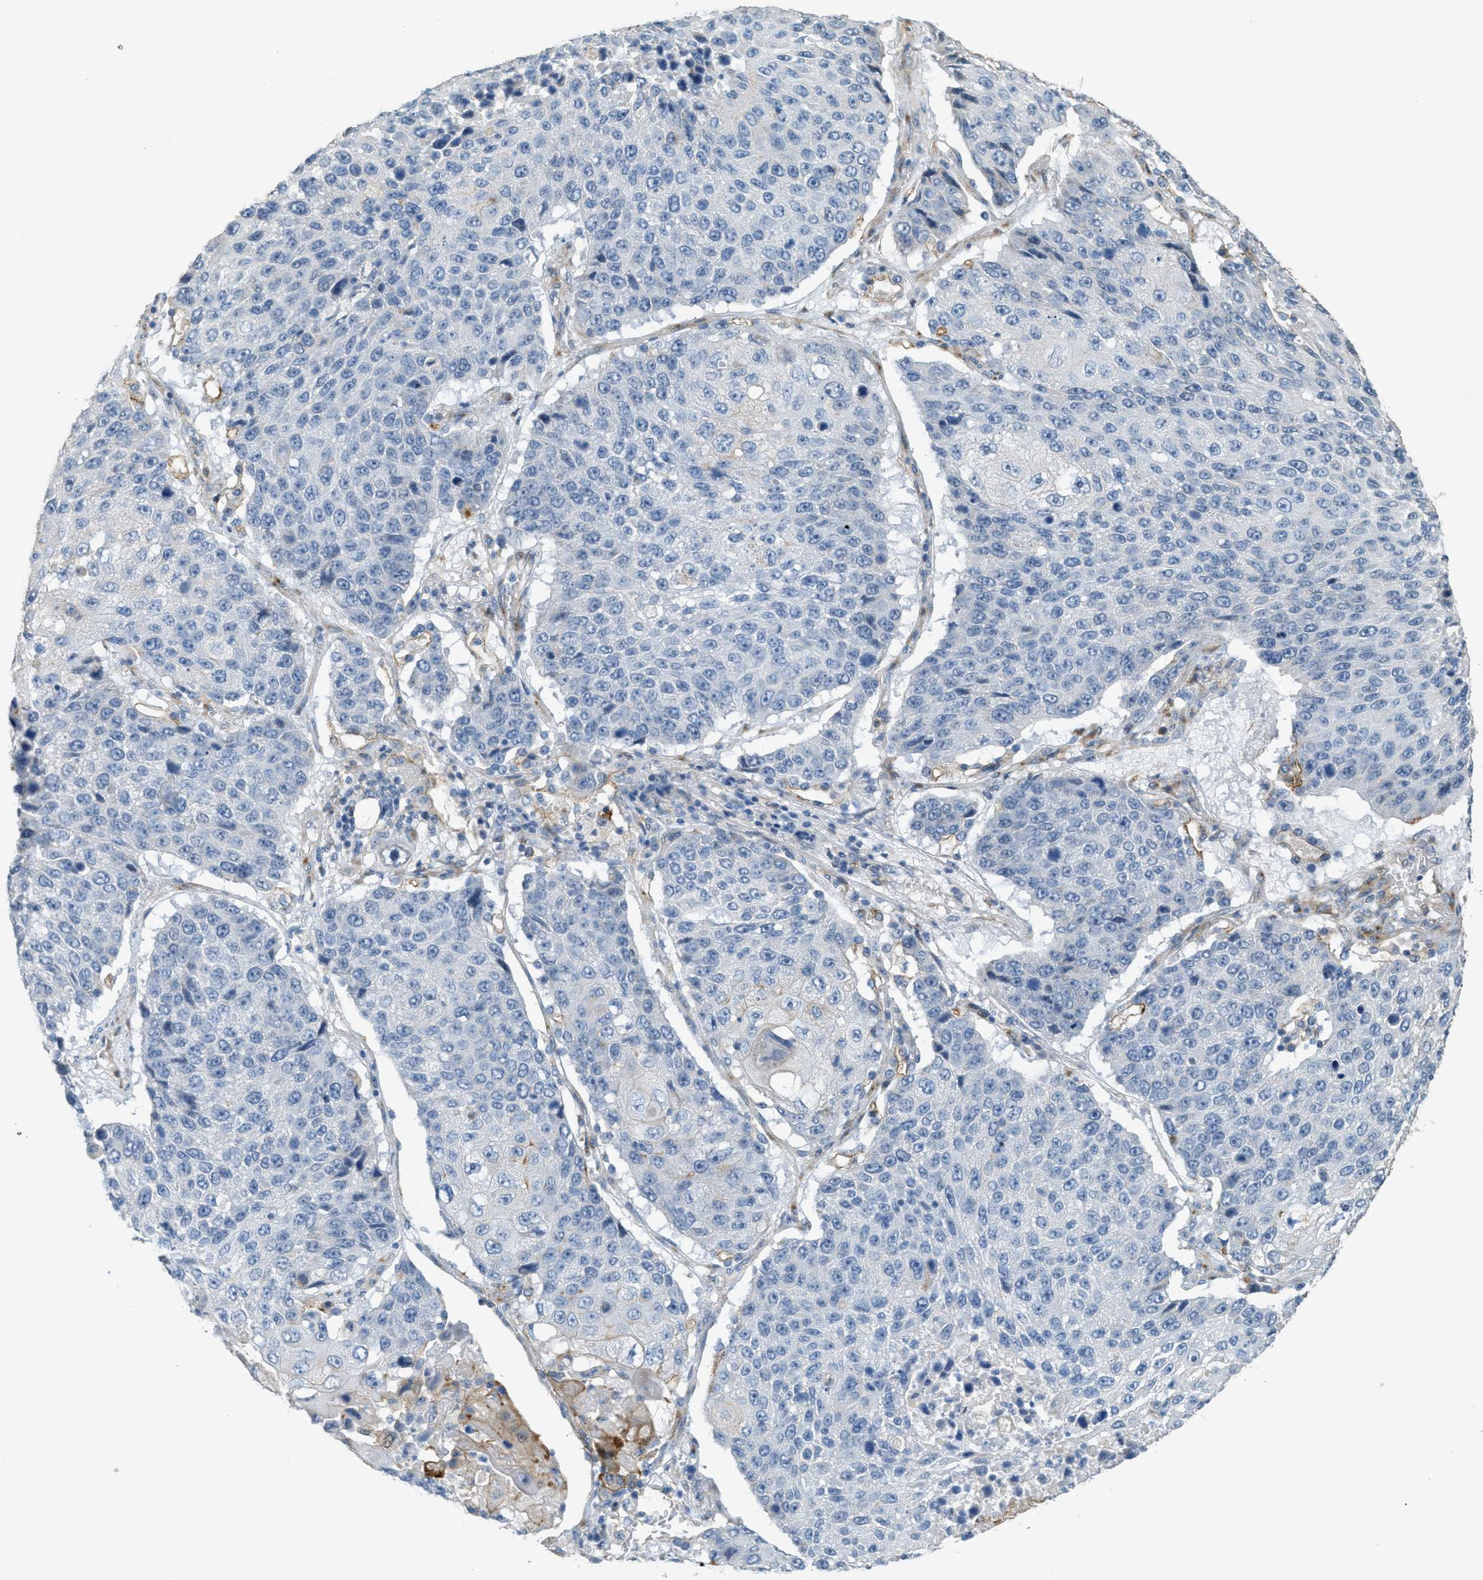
{"staining": {"intensity": "negative", "quantity": "none", "location": "none"}, "tissue": "lung cancer", "cell_type": "Tumor cells", "image_type": "cancer", "snomed": [{"axis": "morphology", "description": "Squamous cell carcinoma, NOS"}, {"axis": "topography", "description": "Lung"}], "caption": "Immunohistochemical staining of human lung cancer (squamous cell carcinoma) displays no significant expression in tumor cells.", "gene": "ADCY5", "patient": {"sex": "male", "age": 61}}